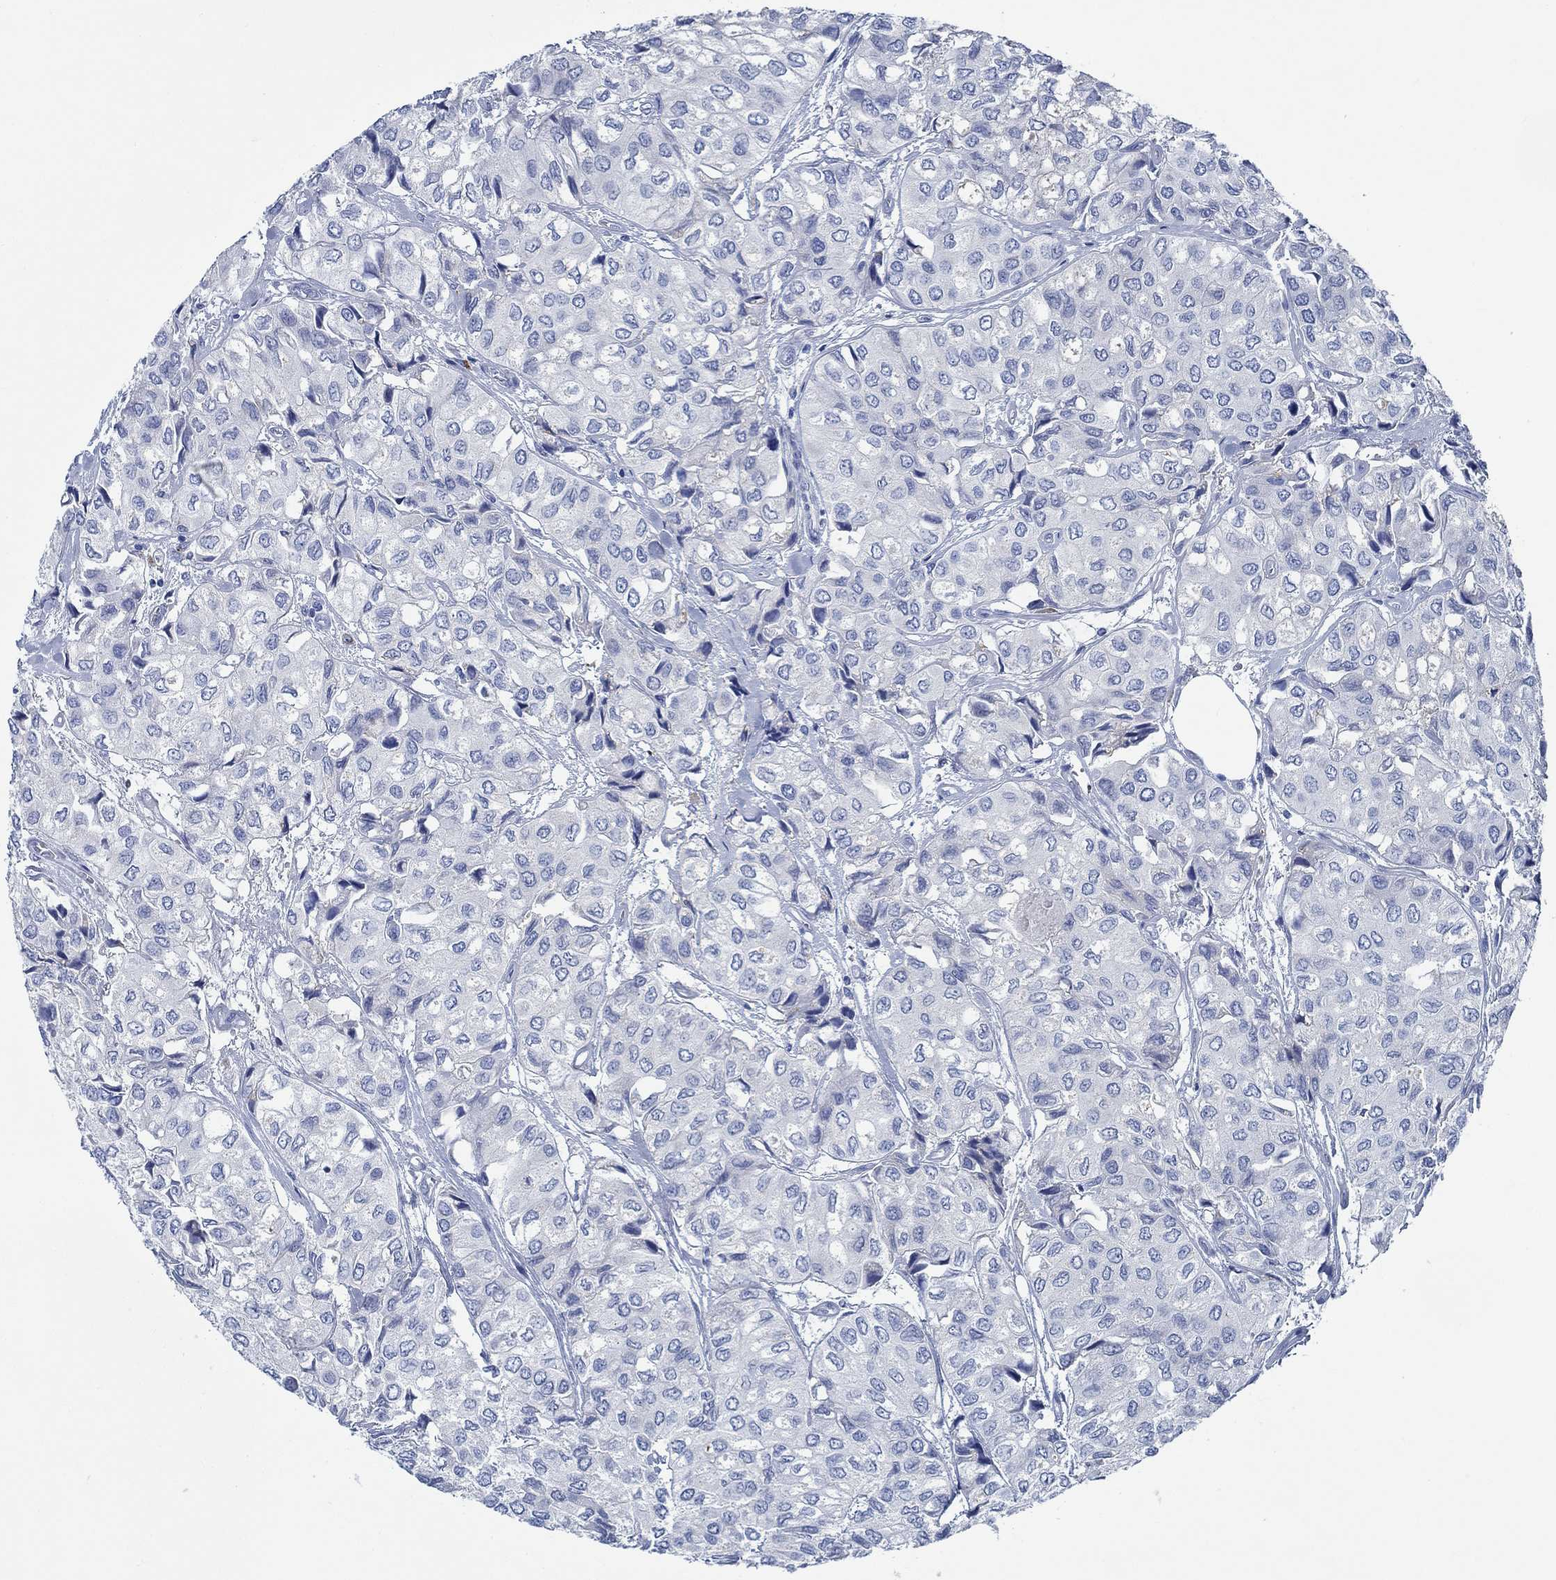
{"staining": {"intensity": "negative", "quantity": "none", "location": "none"}, "tissue": "urothelial cancer", "cell_type": "Tumor cells", "image_type": "cancer", "snomed": [{"axis": "morphology", "description": "Urothelial carcinoma, High grade"}, {"axis": "topography", "description": "Urinary bladder"}], "caption": "The micrograph shows no significant expression in tumor cells of urothelial cancer.", "gene": "SVEP1", "patient": {"sex": "male", "age": 73}}